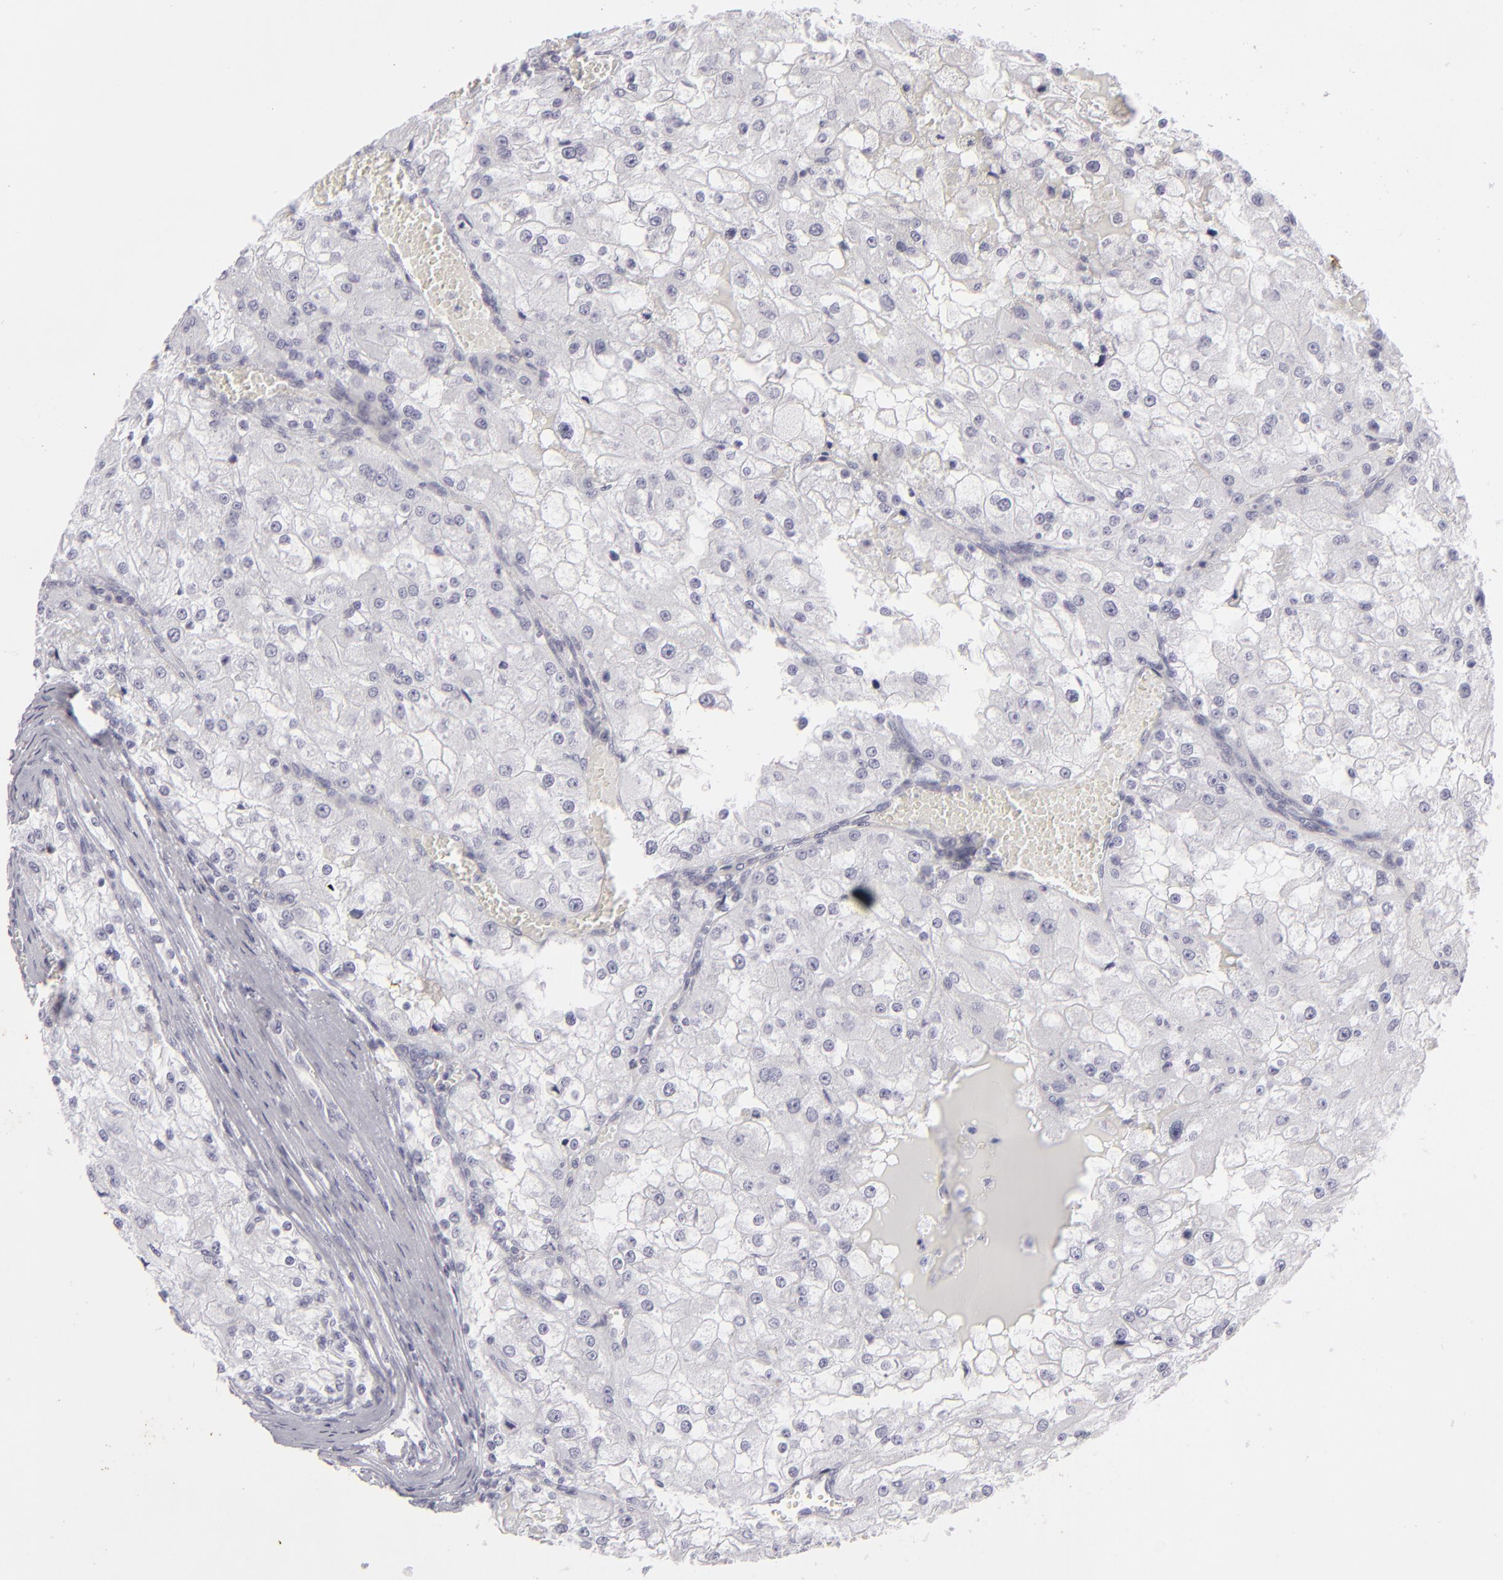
{"staining": {"intensity": "negative", "quantity": "none", "location": "none"}, "tissue": "renal cancer", "cell_type": "Tumor cells", "image_type": "cancer", "snomed": [{"axis": "morphology", "description": "Adenocarcinoma, NOS"}, {"axis": "topography", "description": "Kidney"}], "caption": "Tumor cells show no significant protein staining in adenocarcinoma (renal). (Immunohistochemistry, brightfield microscopy, high magnification).", "gene": "KRT1", "patient": {"sex": "female", "age": 74}}